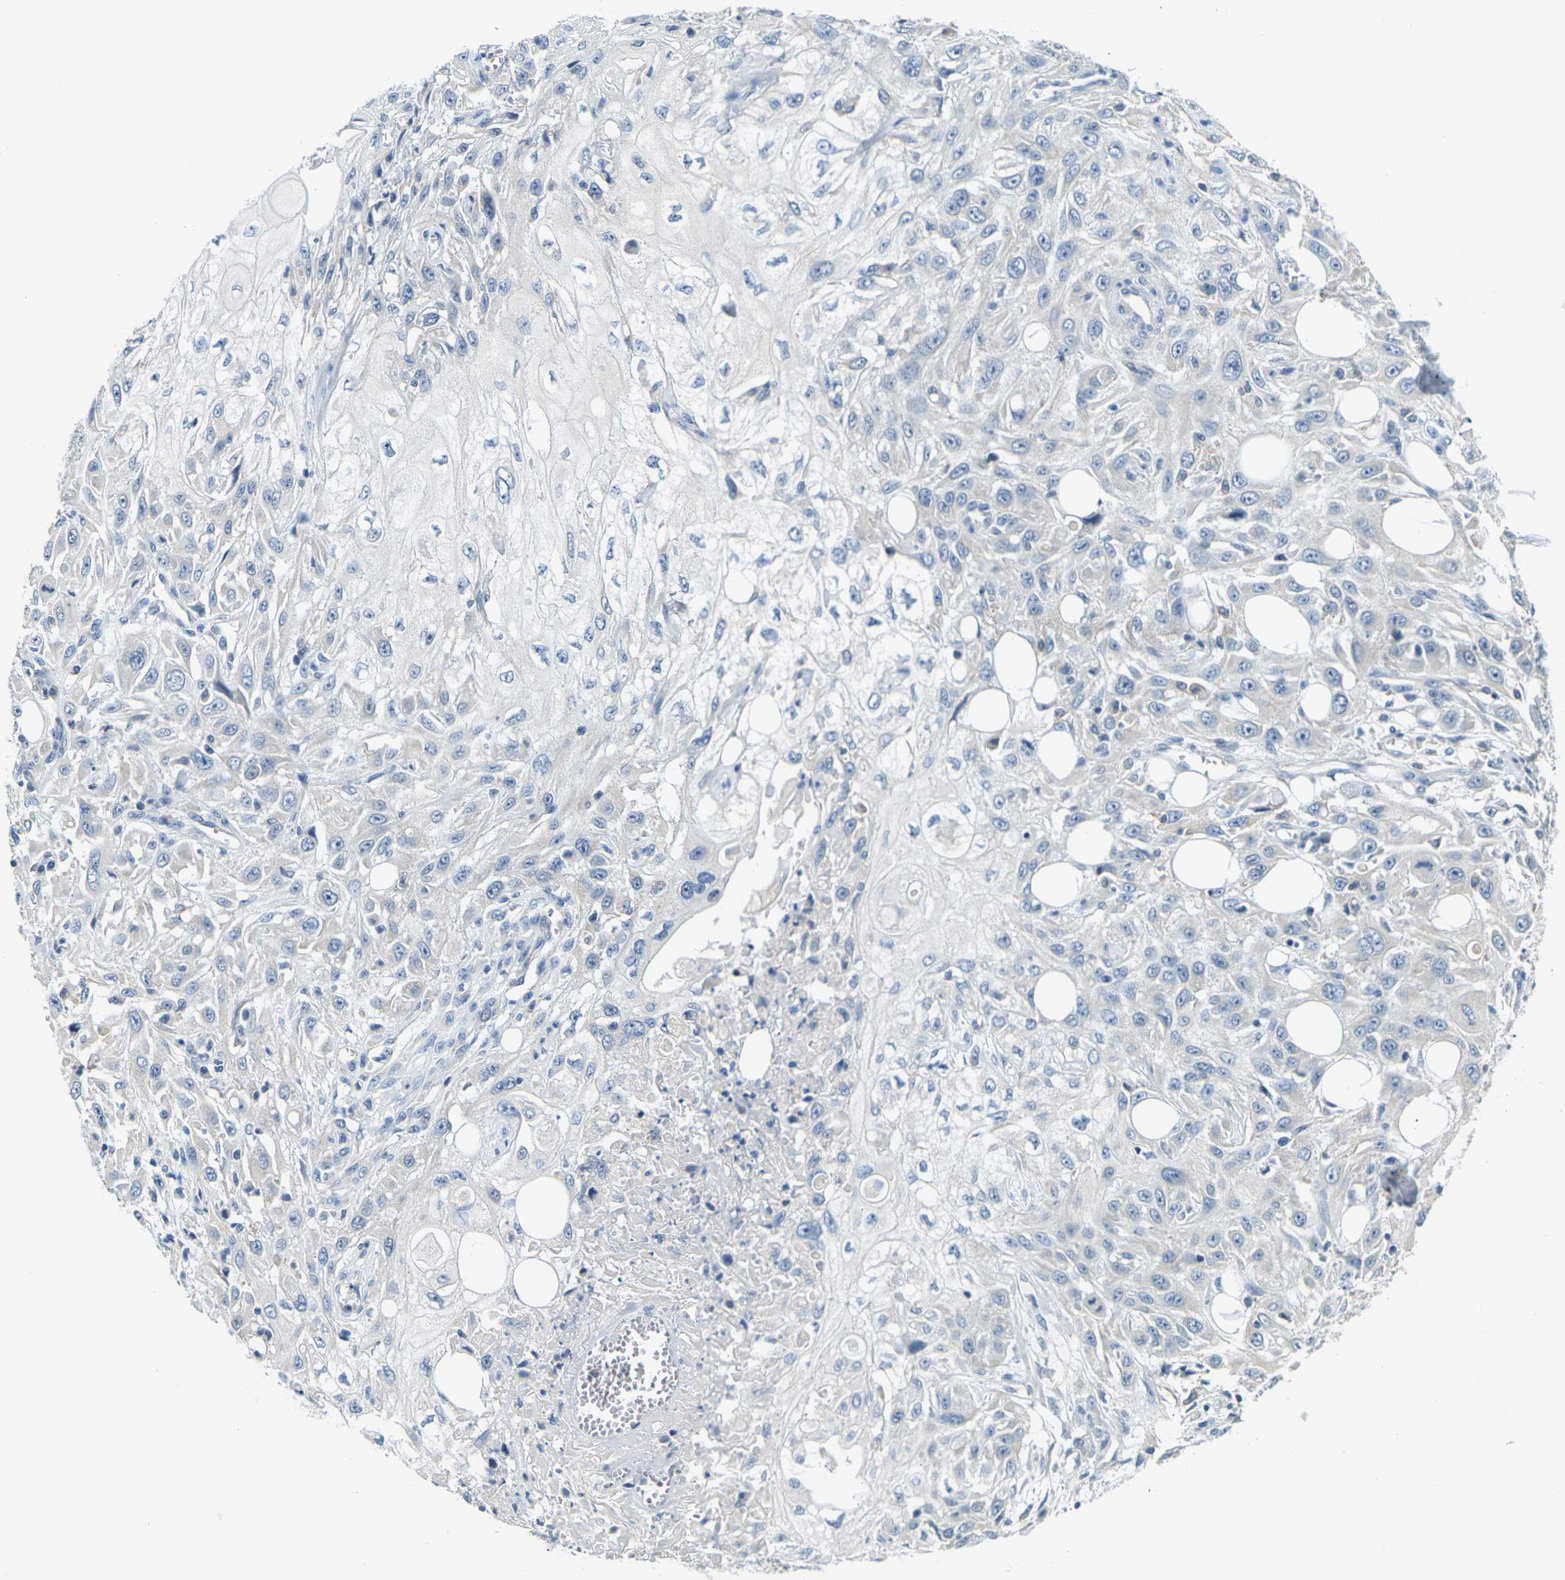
{"staining": {"intensity": "negative", "quantity": "none", "location": "none"}, "tissue": "skin cancer", "cell_type": "Tumor cells", "image_type": "cancer", "snomed": [{"axis": "morphology", "description": "Squamous cell carcinoma, NOS"}, {"axis": "topography", "description": "Skin"}], "caption": "There is no significant positivity in tumor cells of skin cancer (squamous cell carcinoma). The staining was performed using DAB (3,3'-diaminobenzidine) to visualize the protein expression in brown, while the nuclei were stained in blue with hematoxylin (Magnification: 20x).", "gene": "SHISAL2B", "patient": {"sex": "male", "age": 75}}